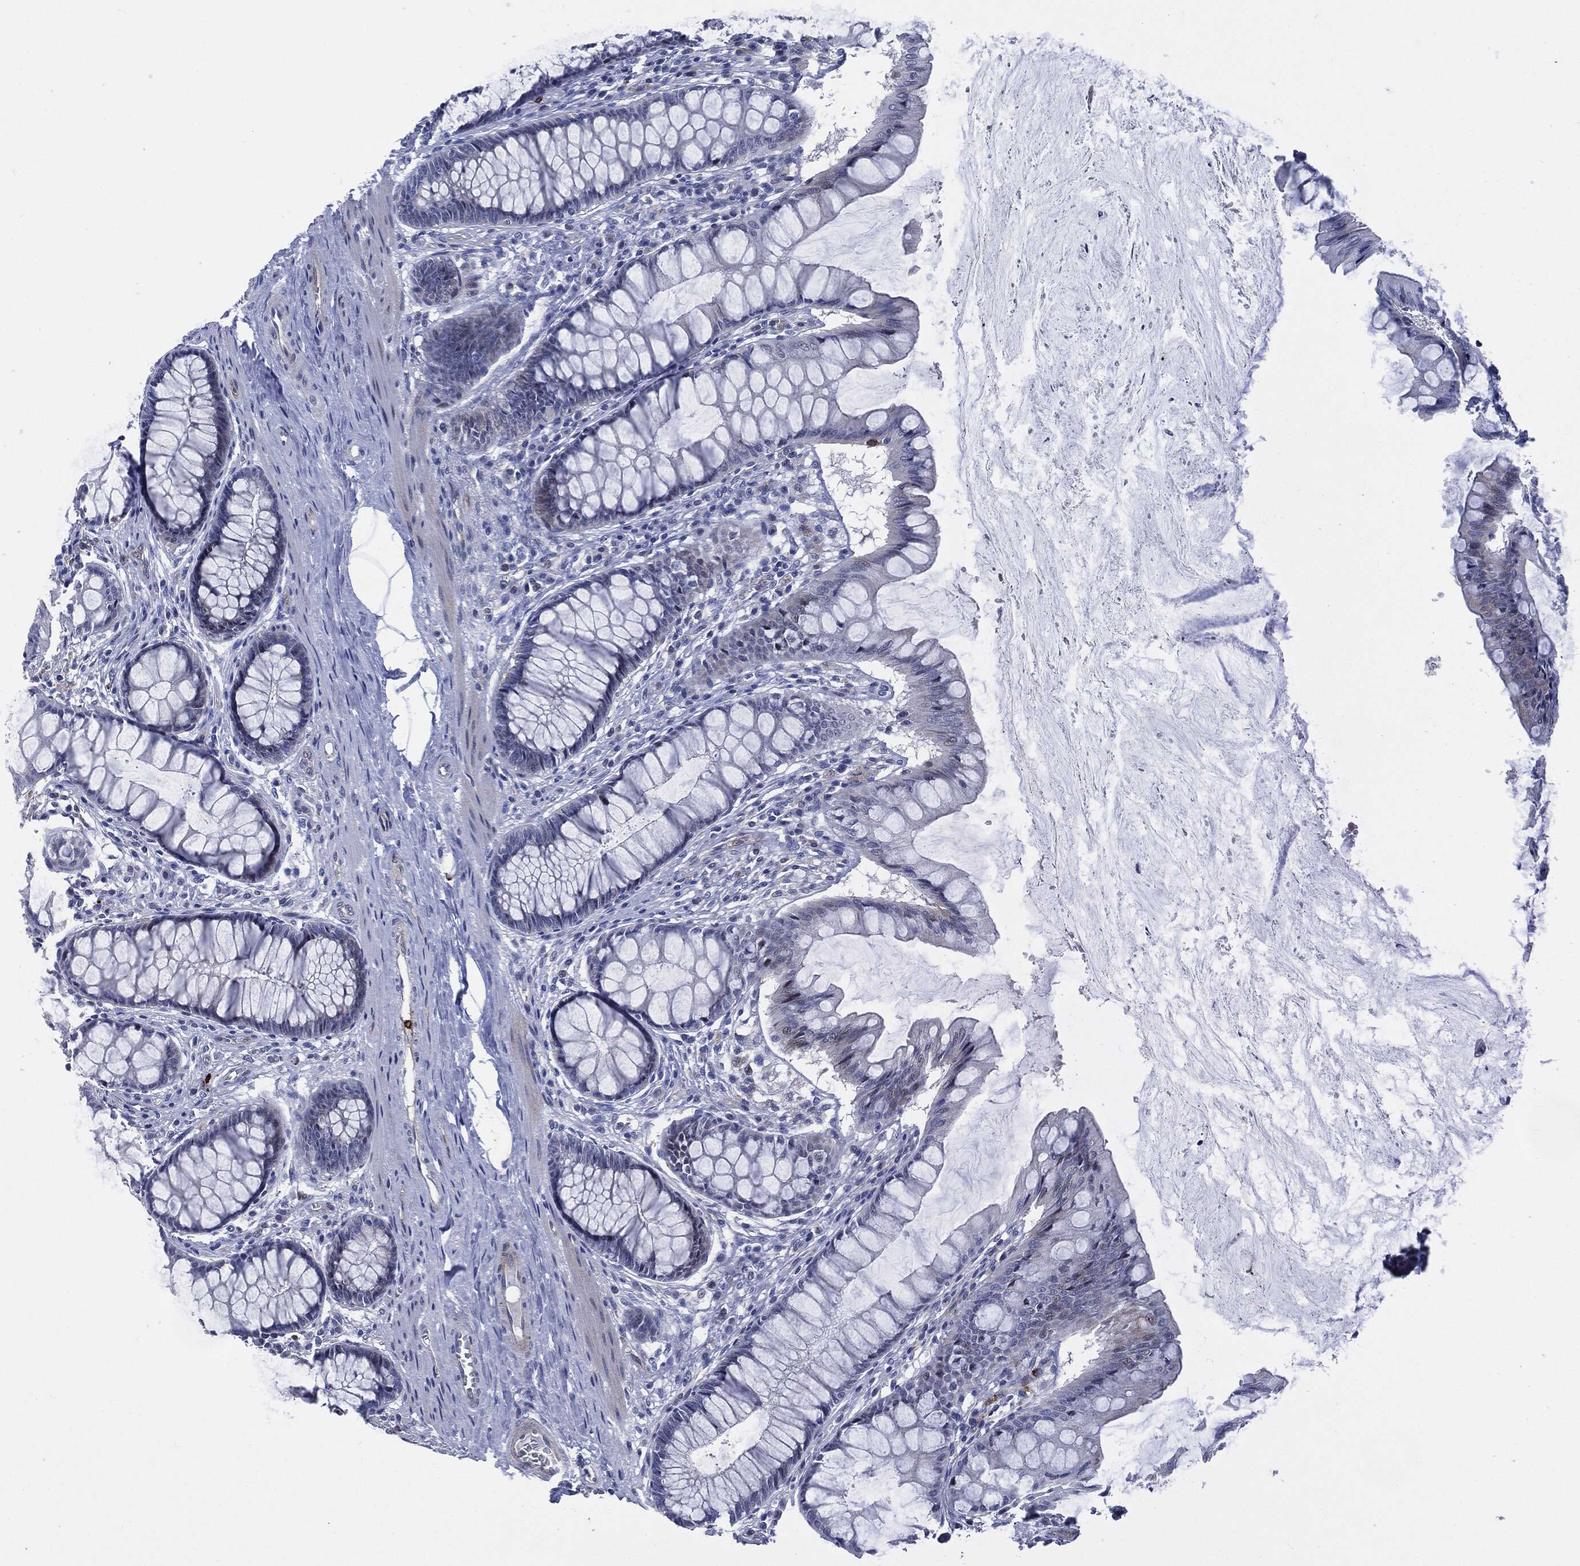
{"staining": {"intensity": "negative", "quantity": "none", "location": "none"}, "tissue": "colon", "cell_type": "Endothelial cells", "image_type": "normal", "snomed": [{"axis": "morphology", "description": "Normal tissue, NOS"}, {"axis": "topography", "description": "Colon"}], "caption": "High power microscopy photomicrograph of an immunohistochemistry (IHC) micrograph of normal colon, revealing no significant expression in endothelial cells.", "gene": "MPO", "patient": {"sex": "female", "age": 65}}